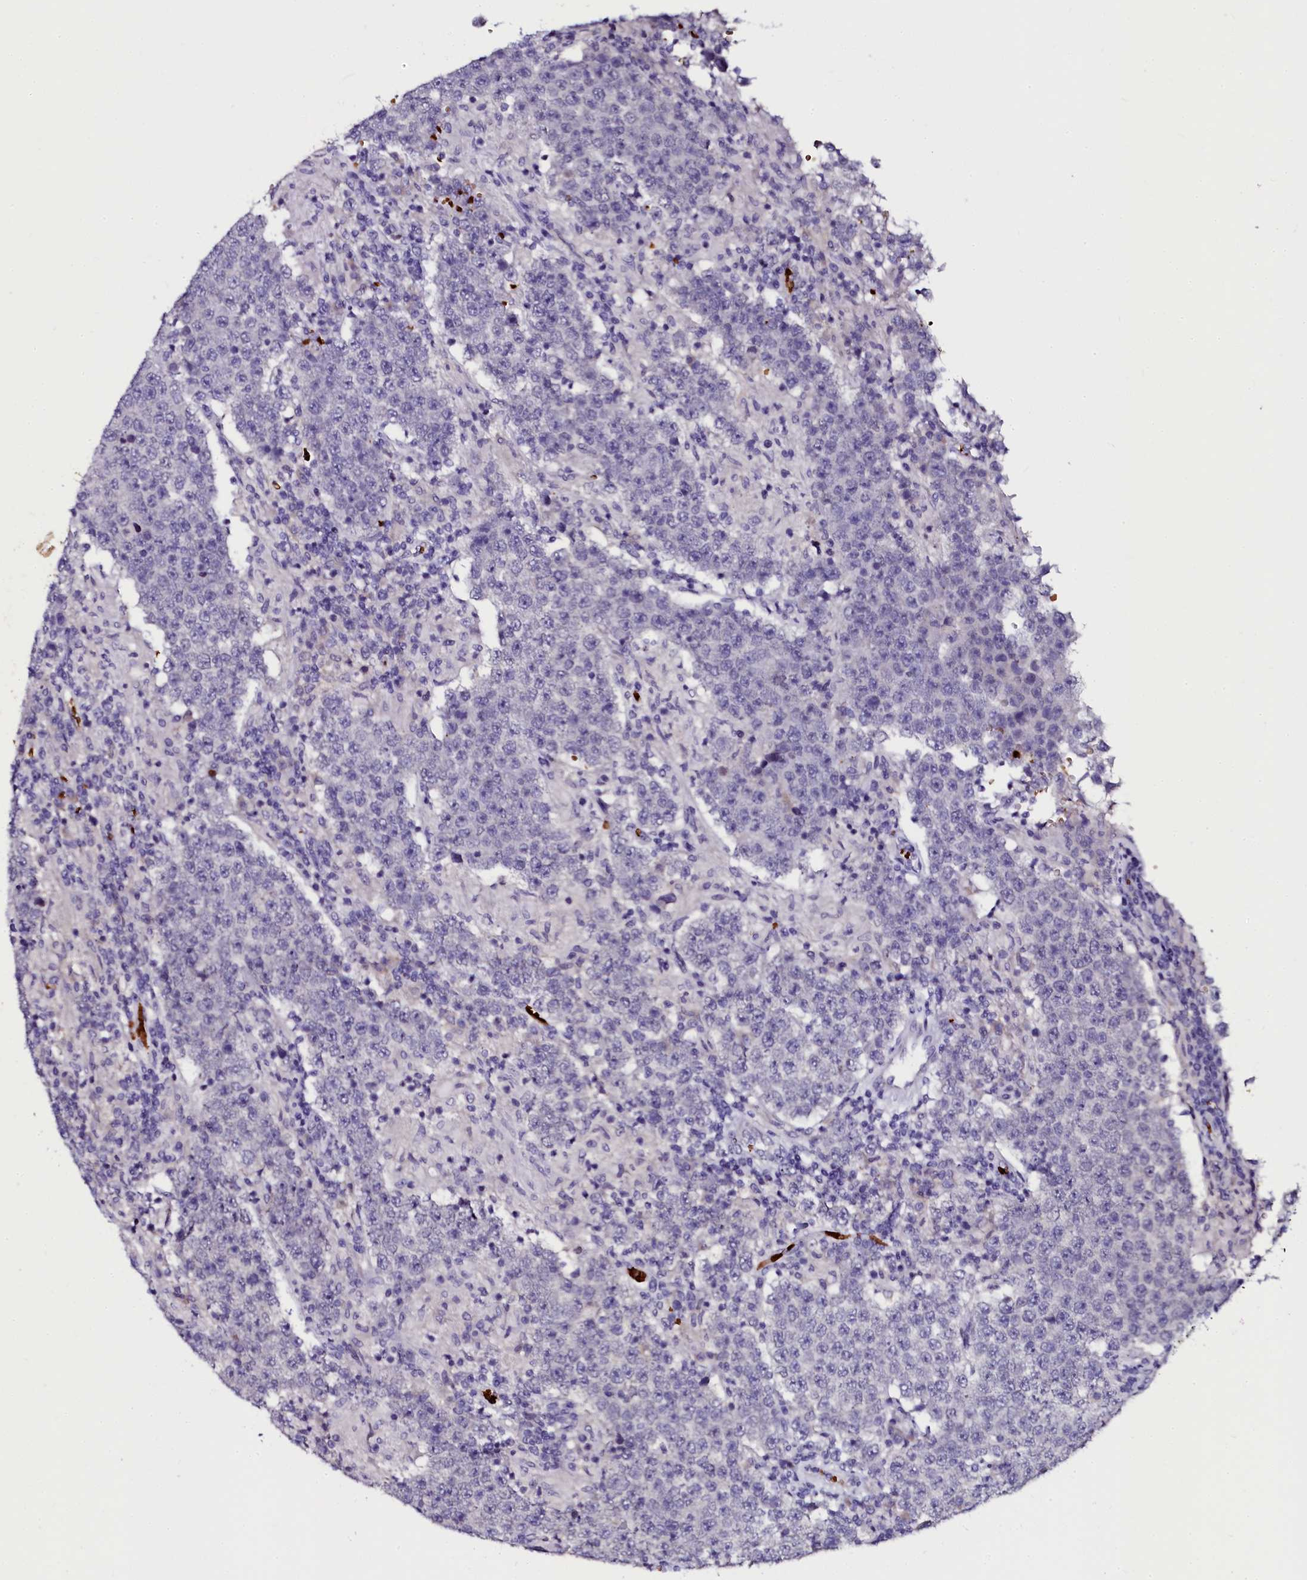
{"staining": {"intensity": "negative", "quantity": "none", "location": "none"}, "tissue": "testis cancer", "cell_type": "Tumor cells", "image_type": "cancer", "snomed": [{"axis": "morphology", "description": "Normal tissue, NOS"}, {"axis": "morphology", "description": "Urothelial carcinoma, High grade"}, {"axis": "morphology", "description": "Seminoma, NOS"}, {"axis": "morphology", "description": "Carcinoma, Embryonal, NOS"}, {"axis": "topography", "description": "Urinary bladder"}, {"axis": "topography", "description": "Testis"}], "caption": "A histopathology image of embryonal carcinoma (testis) stained for a protein reveals no brown staining in tumor cells.", "gene": "CTDSPL2", "patient": {"sex": "male", "age": 41}}